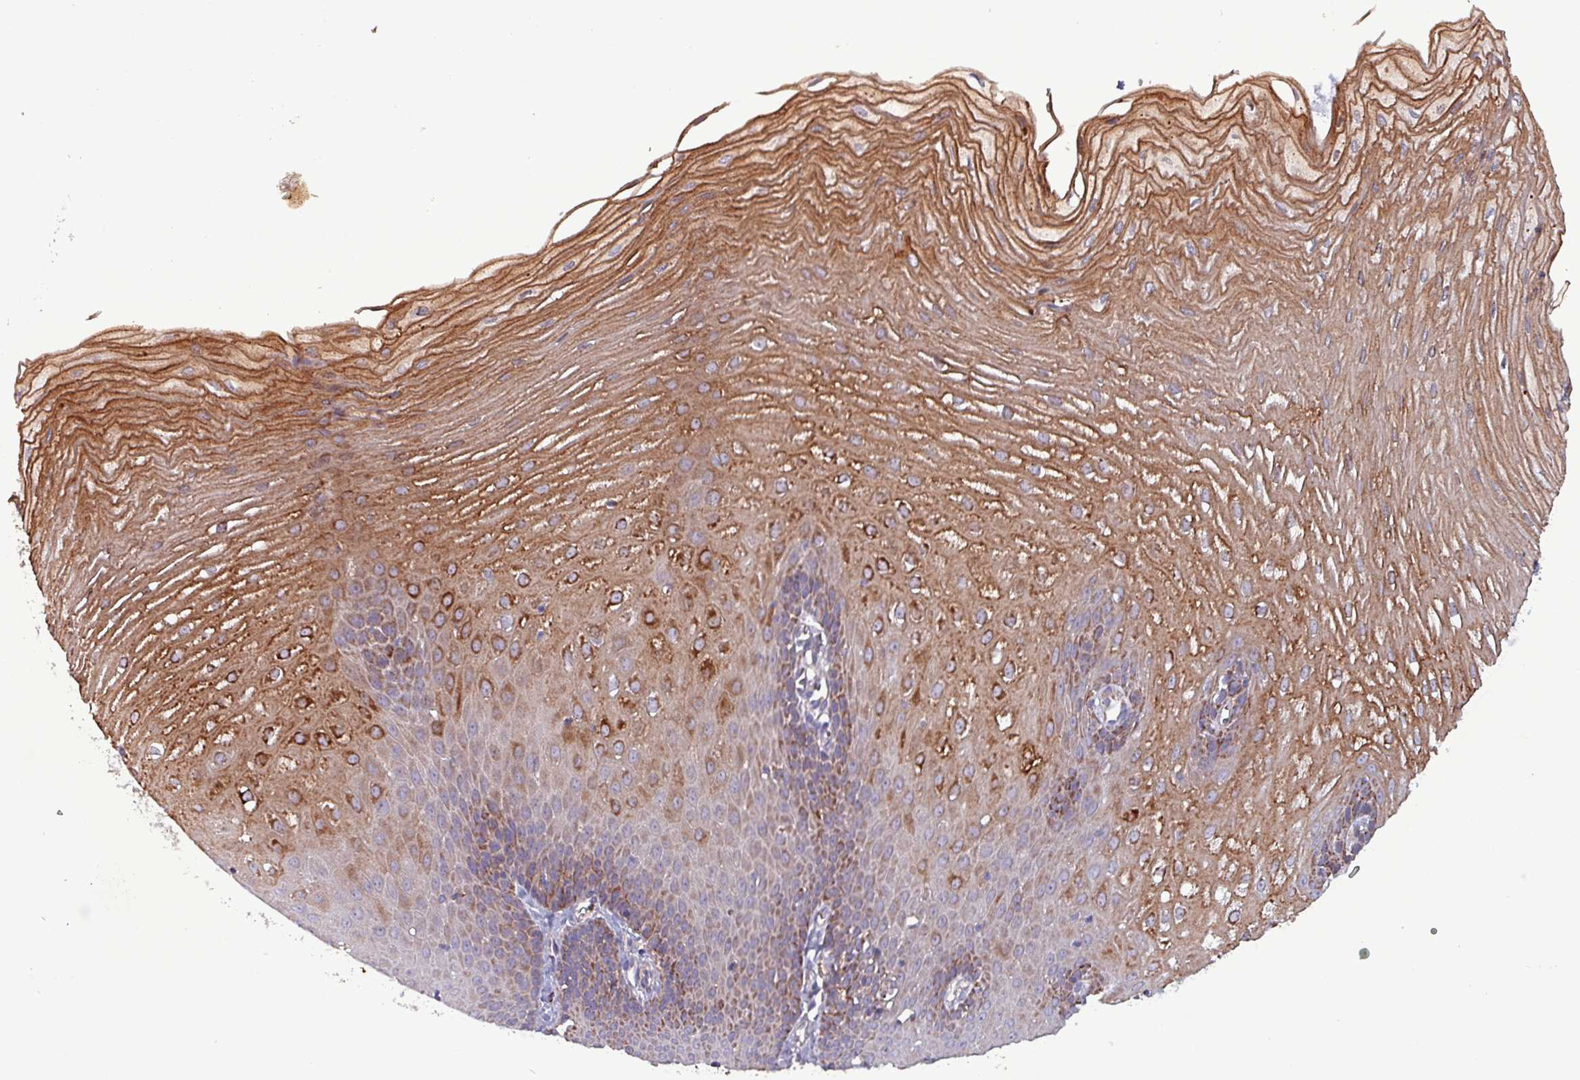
{"staining": {"intensity": "strong", "quantity": "25%-75%", "location": "cytoplasmic/membranous"}, "tissue": "esophagus", "cell_type": "Squamous epithelial cells", "image_type": "normal", "snomed": [{"axis": "morphology", "description": "Normal tissue, NOS"}, {"axis": "topography", "description": "Esophagus"}], "caption": "Protein analysis of benign esophagus displays strong cytoplasmic/membranous staining in approximately 25%-75% of squamous epithelial cells.", "gene": "ZNF322", "patient": {"sex": "male", "age": 70}}